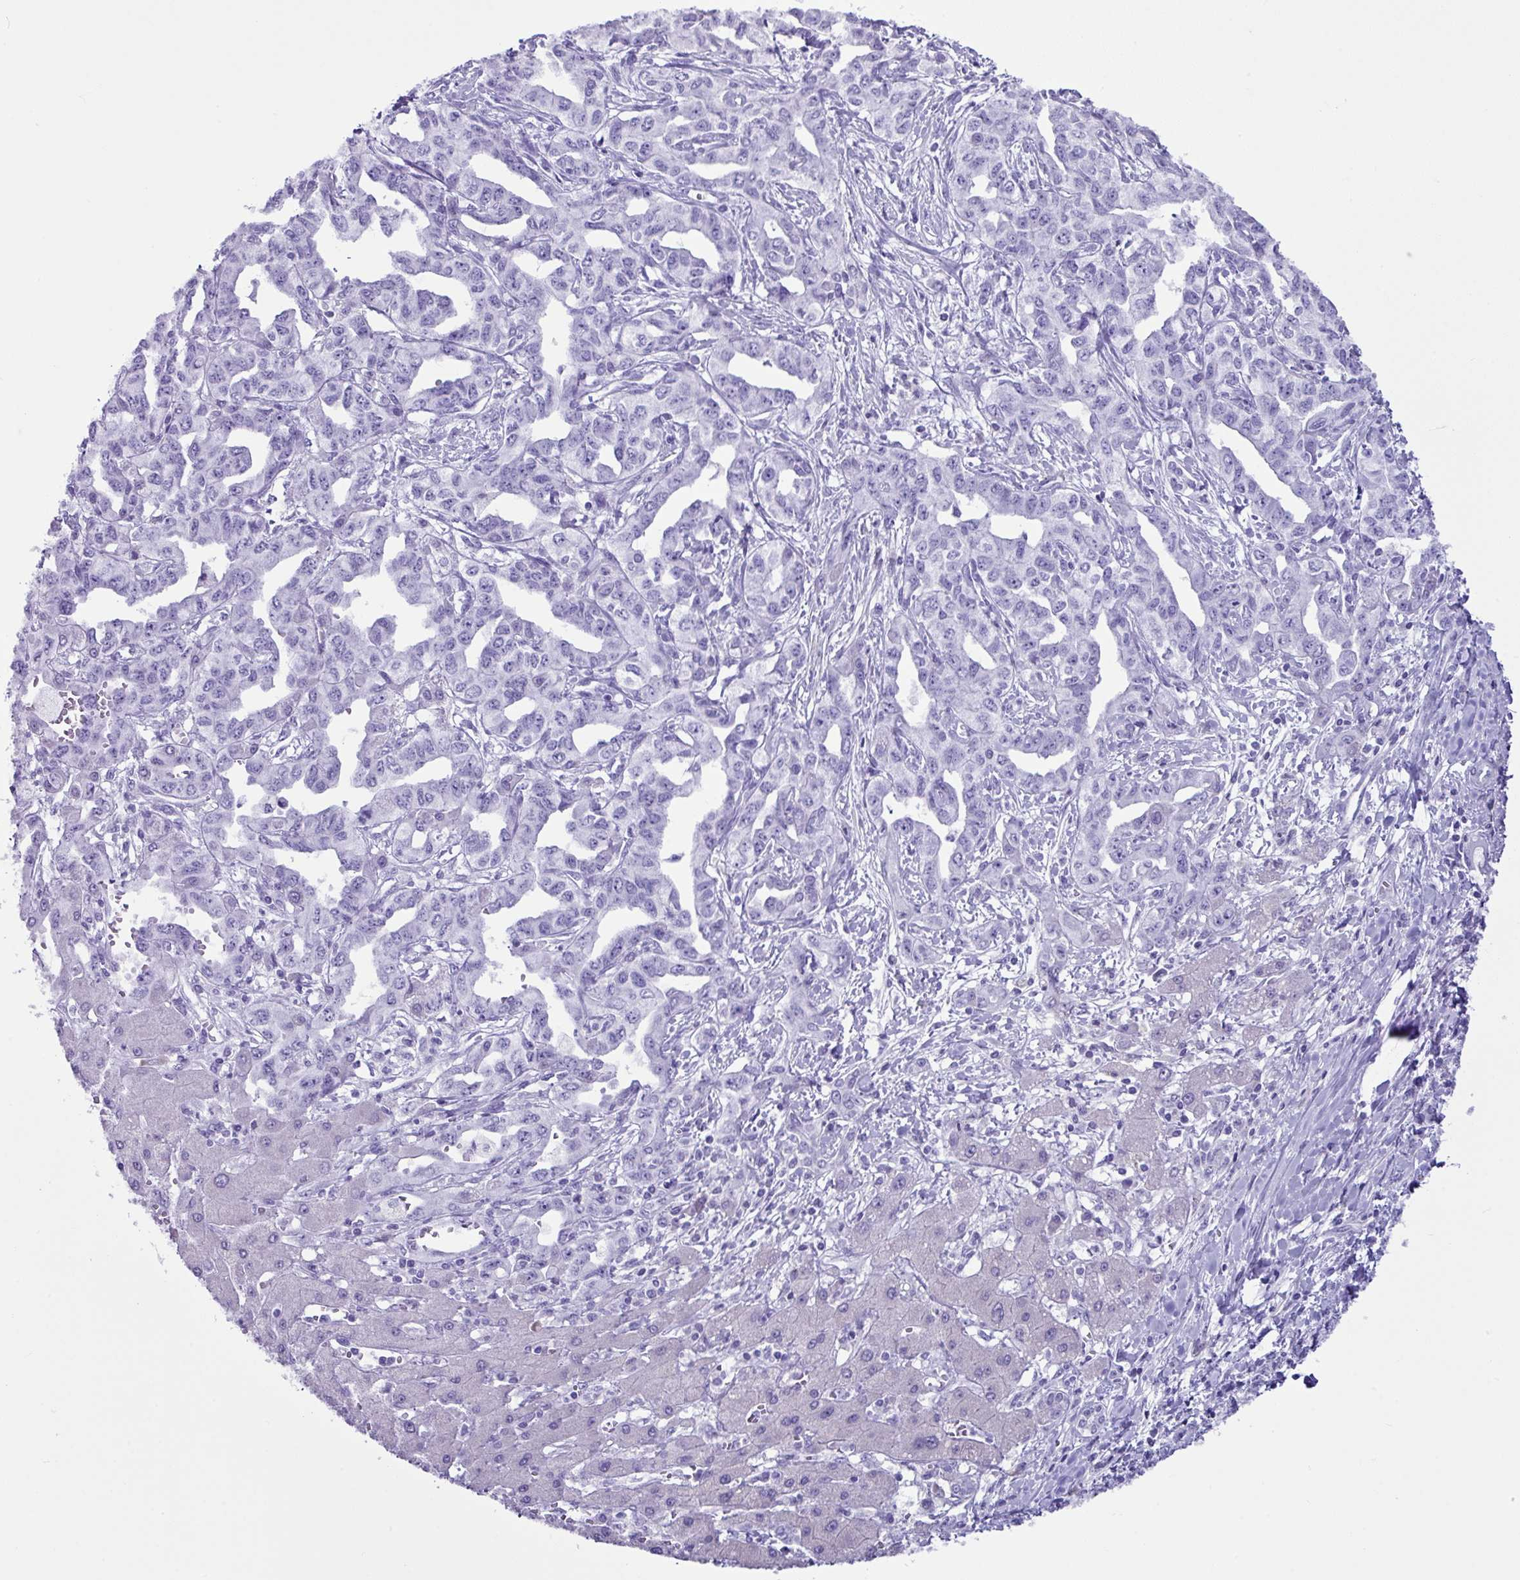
{"staining": {"intensity": "negative", "quantity": "none", "location": "none"}, "tissue": "liver cancer", "cell_type": "Tumor cells", "image_type": "cancer", "snomed": [{"axis": "morphology", "description": "Cholangiocarcinoma"}, {"axis": "topography", "description": "Liver"}], "caption": "Liver cholangiocarcinoma was stained to show a protein in brown. There is no significant staining in tumor cells.", "gene": "RGS21", "patient": {"sex": "male", "age": 59}}